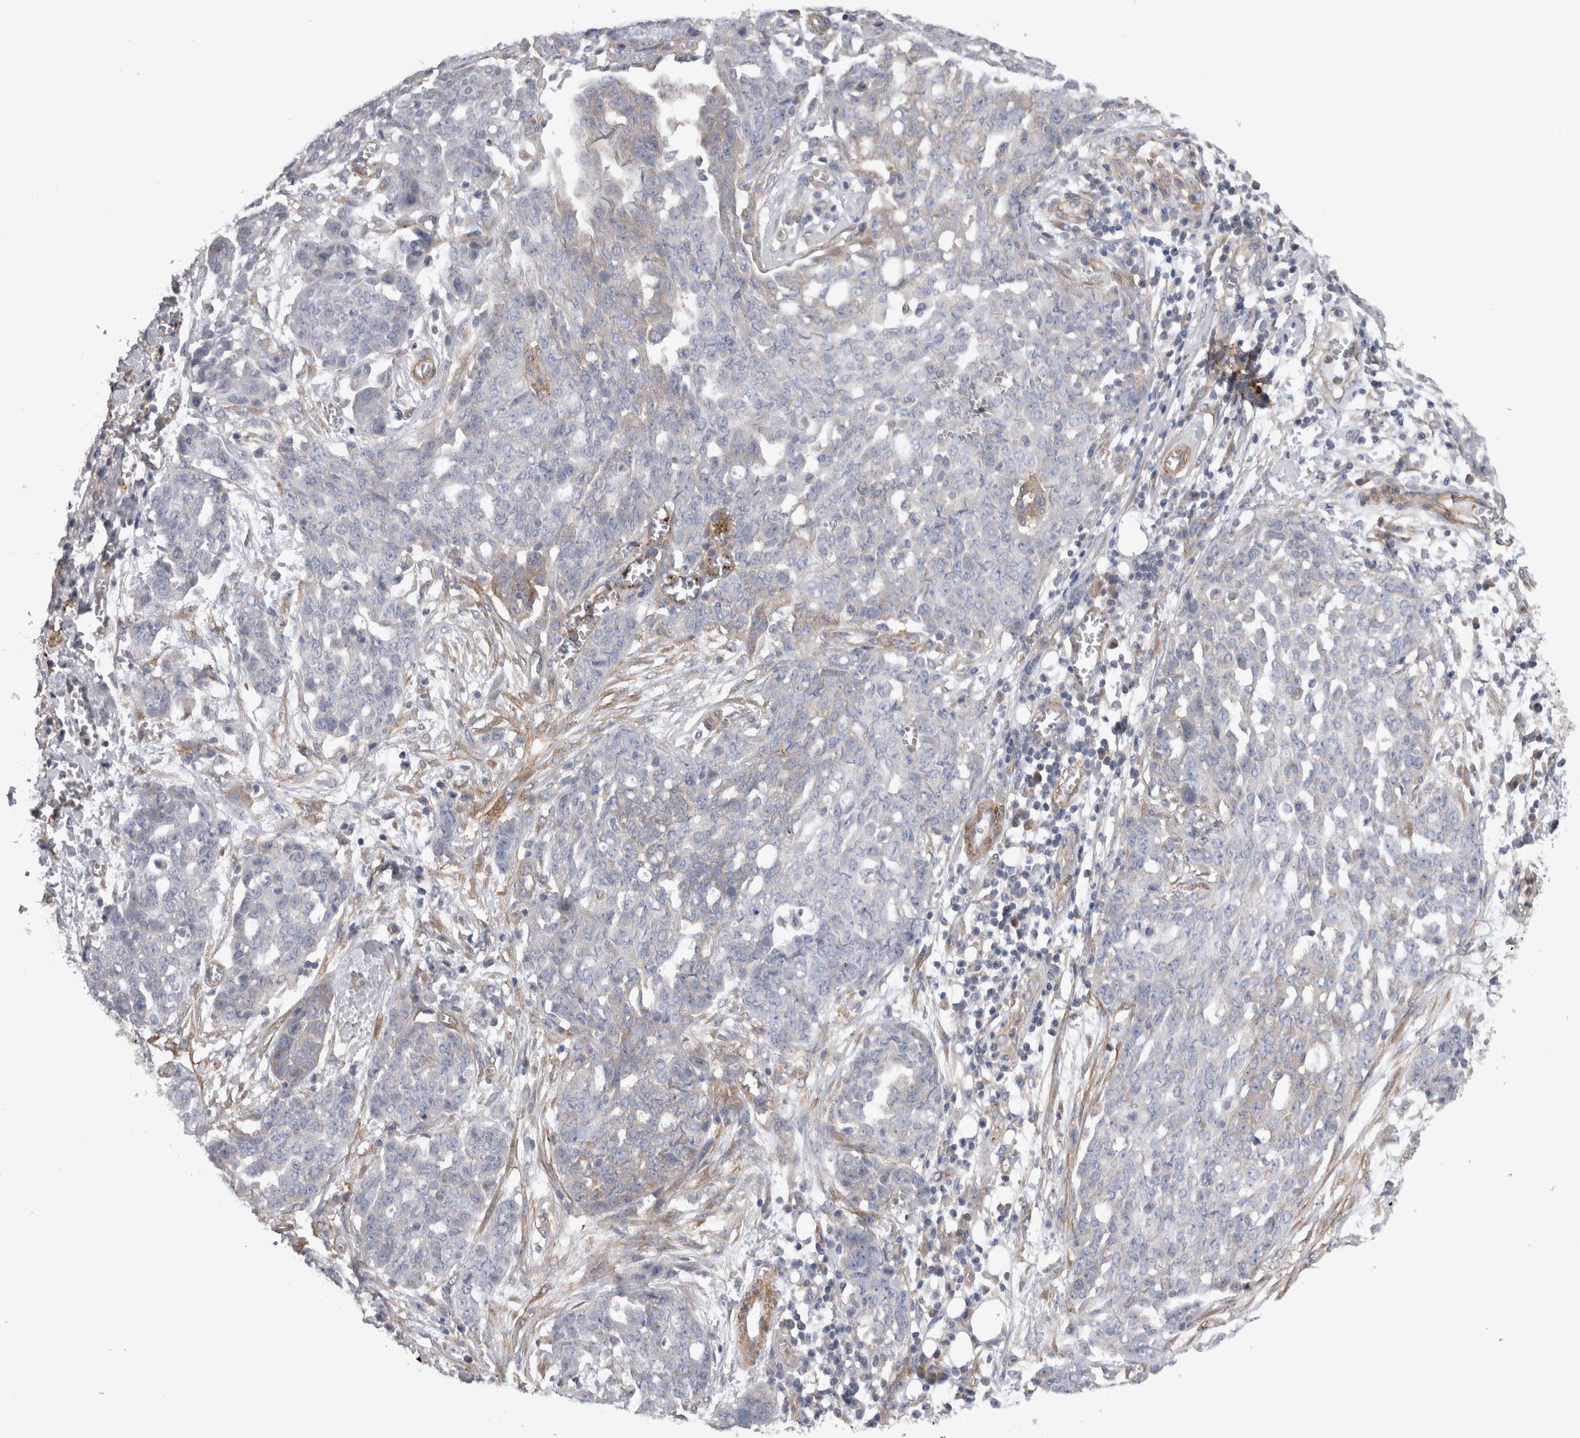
{"staining": {"intensity": "negative", "quantity": "none", "location": "none"}, "tissue": "ovarian cancer", "cell_type": "Tumor cells", "image_type": "cancer", "snomed": [{"axis": "morphology", "description": "Cystadenocarcinoma, serous, NOS"}, {"axis": "topography", "description": "Soft tissue"}, {"axis": "topography", "description": "Ovary"}], "caption": "Ovarian cancer (serous cystadenocarcinoma) was stained to show a protein in brown. There is no significant staining in tumor cells.", "gene": "EPRS1", "patient": {"sex": "female", "age": 57}}